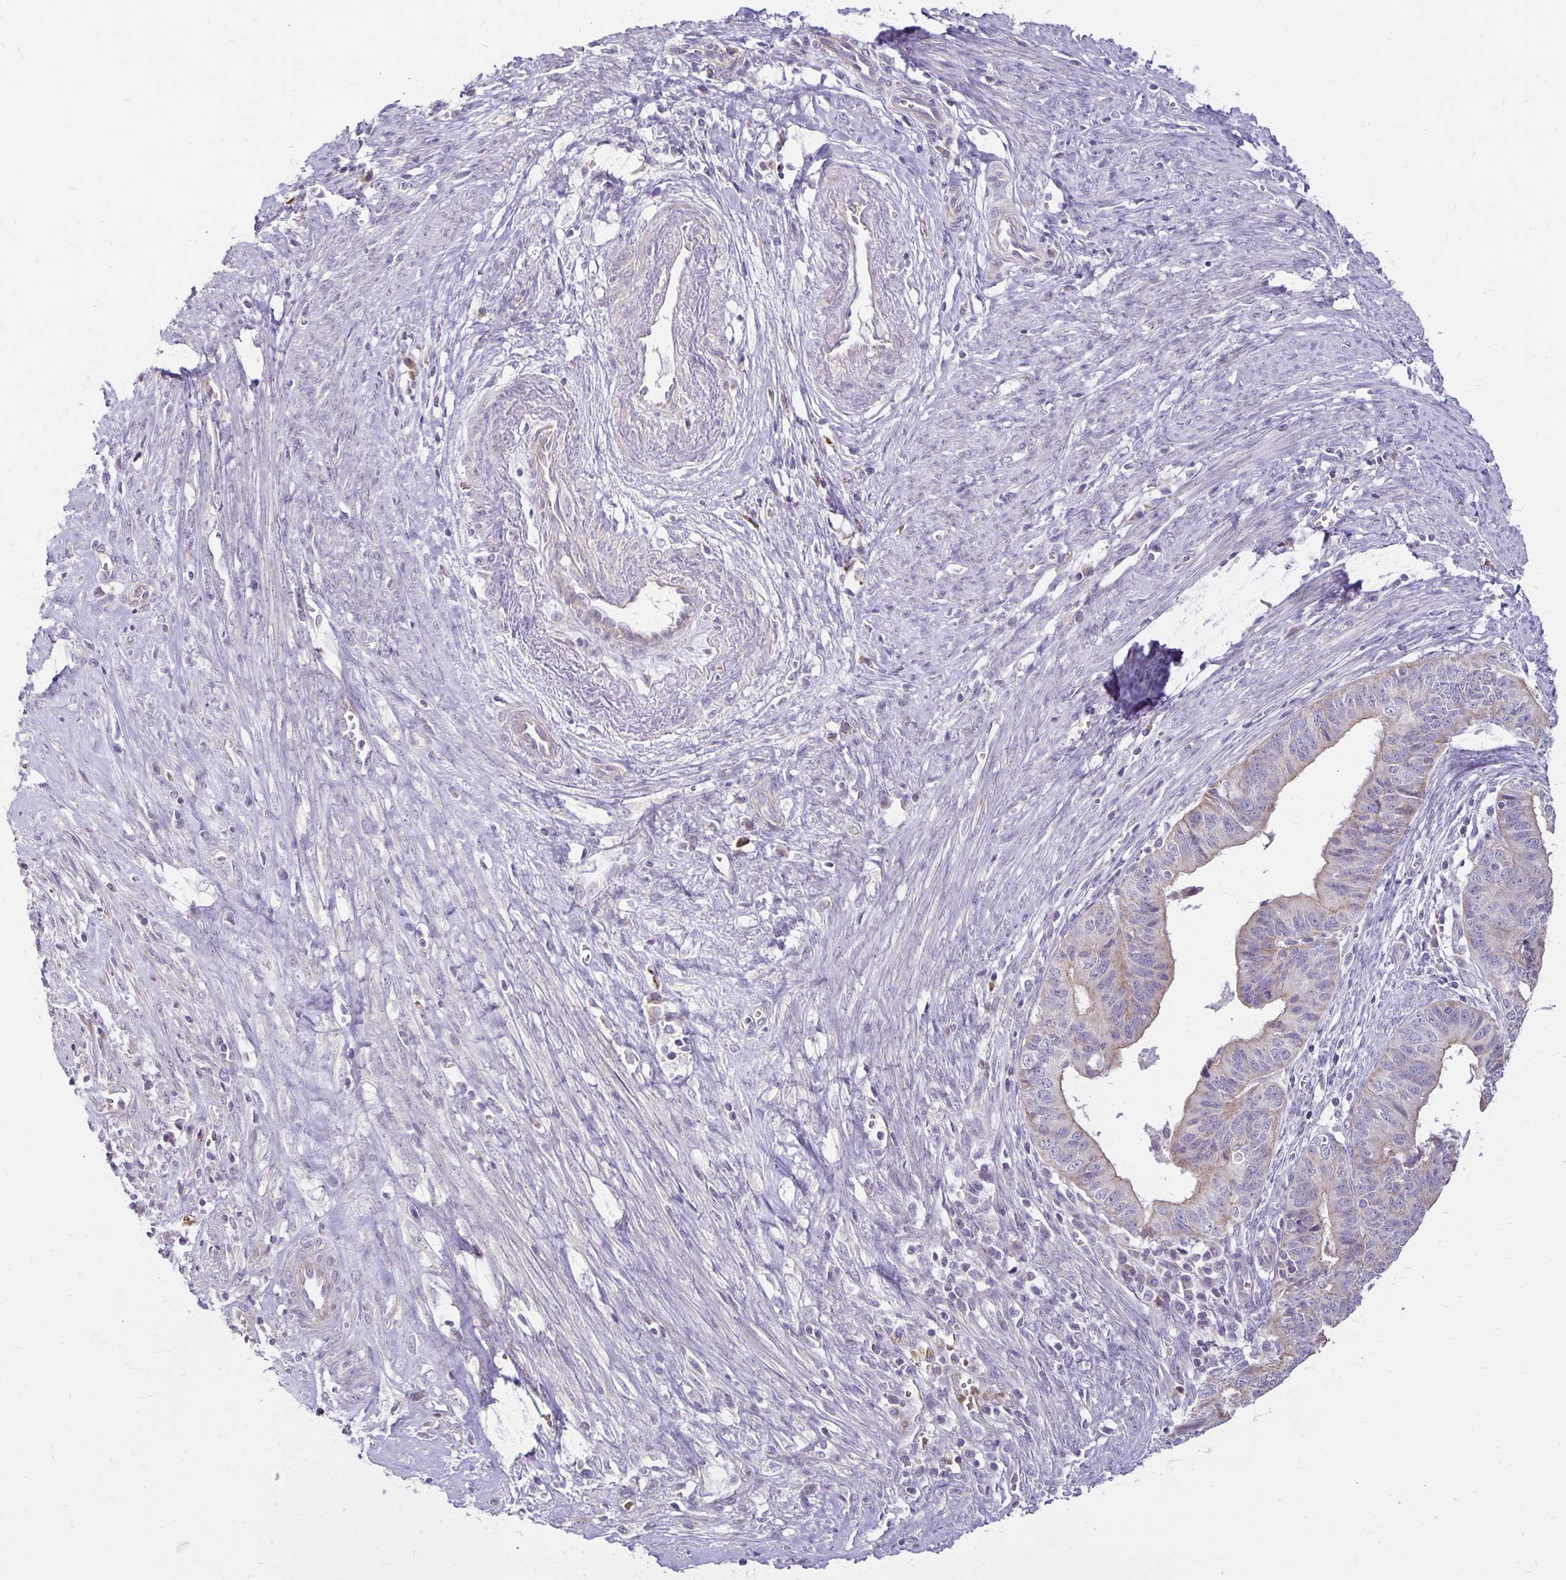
{"staining": {"intensity": "weak", "quantity": "25%-75%", "location": "cytoplasmic/membranous"}, "tissue": "endometrial cancer", "cell_type": "Tumor cells", "image_type": "cancer", "snomed": [{"axis": "morphology", "description": "Adenocarcinoma, NOS"}, {"axis": "topography", "description": "Endometrium"}], "caption": "A brown stain labels weak cytoplasmic/membranous positivity of a protein in human endometrial cancer tumor cells. (brown staining indicates protein expression, while blue staining denotes nuclei).", "gene": "FN3K", "patient": {"sex": "female", "age": 65}}